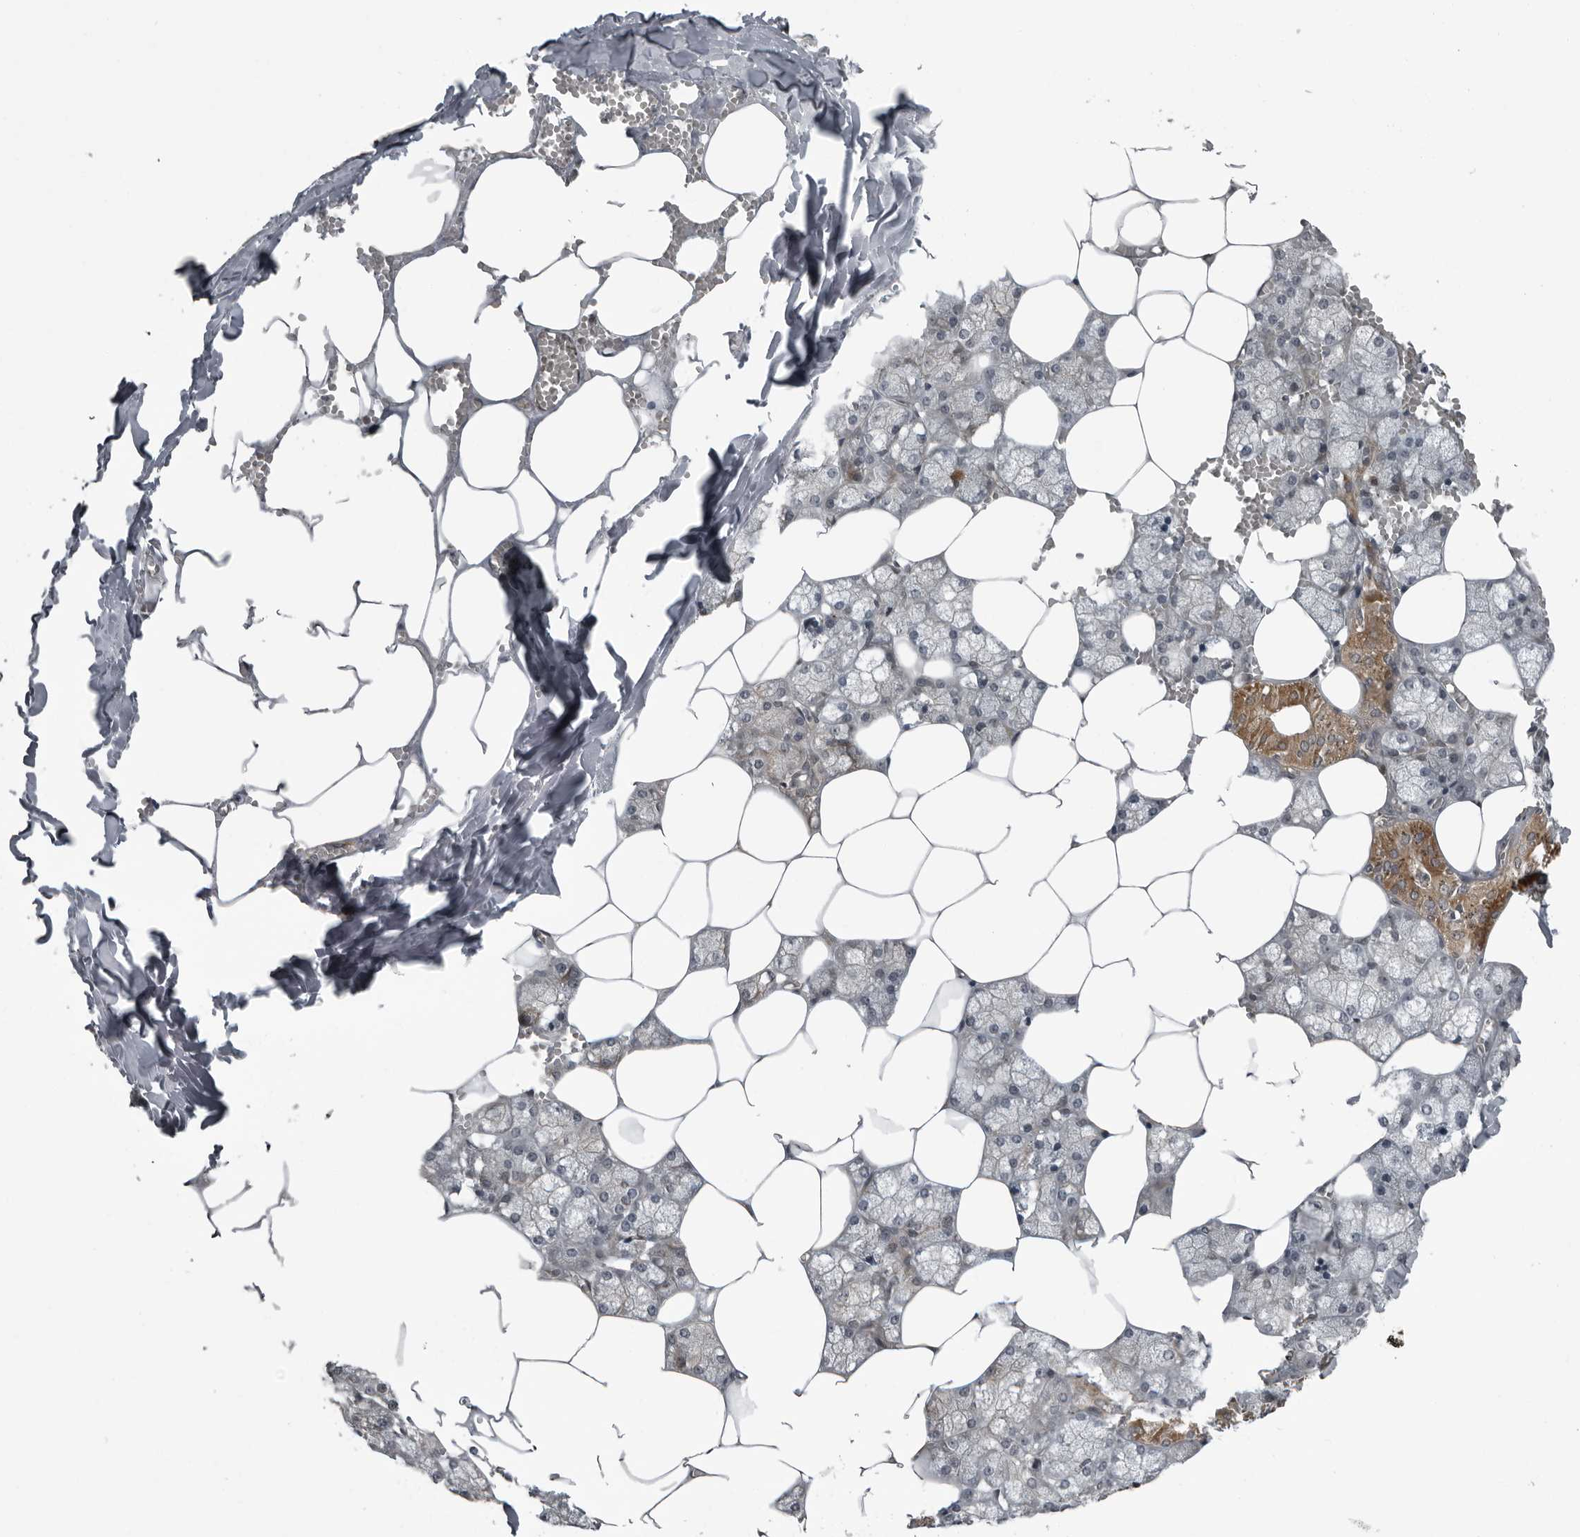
{"staining": {"intensity": "moderate", "quantity": "25%-75%", "location": "cytoplasmic/membranous"}, "tissue": "salivary gland", "cell_type": "Glandular cells", "image_type": "normal", "snomed": [{"axis": "morphology", "description": "Normal tissue, NOS"}, {"axis": "topography", "description": "Salivary gland"}], "caption": "Glandular cells exhibit medium levels of moderate cytoplasmic/membranous staining in approximately 25%-75% of cells in unremarkable human salivary gland.", "gene": "FAM102B", "patient": {"sex": "male", "age": 62}}